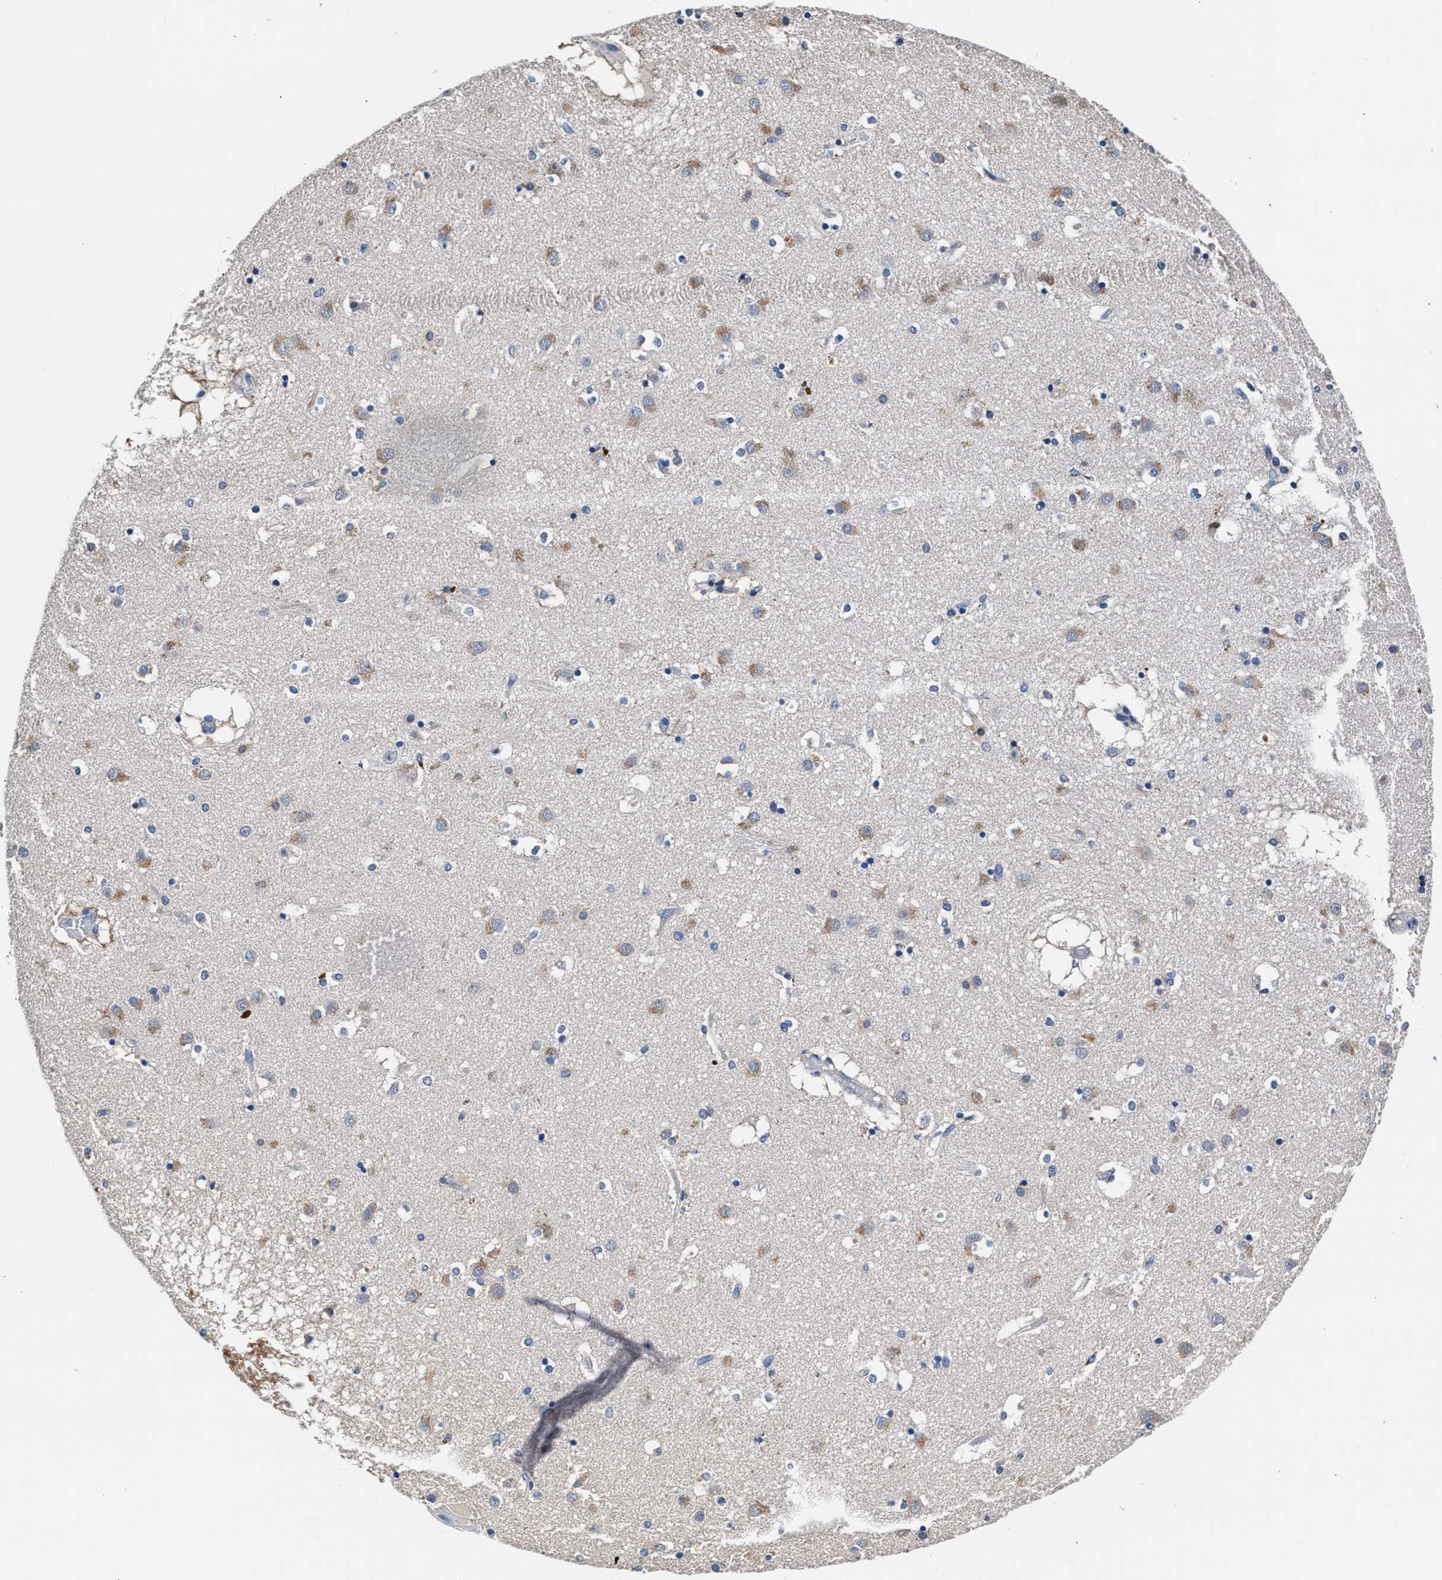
{"staining": {"intensity": "negative", "quantity": "none", "location": "none"}, "tissue": "caudate", "cell_type": "Glial cells", "image_type": "normal", "snomed": [{"axis": "morphology", "description": "Normal tissue, NOS"}, {"axis": "topography", "description": "Lateral ventricle wall"}], "caption": "This histopathology image is of unremarkable caudate stained with IHC to label a protein in brown with the nuclei are counter-stained blue. There is no expression in glial cells.", "gene": "GSTM1", "patient": {"sex": "male", "age": 70}}